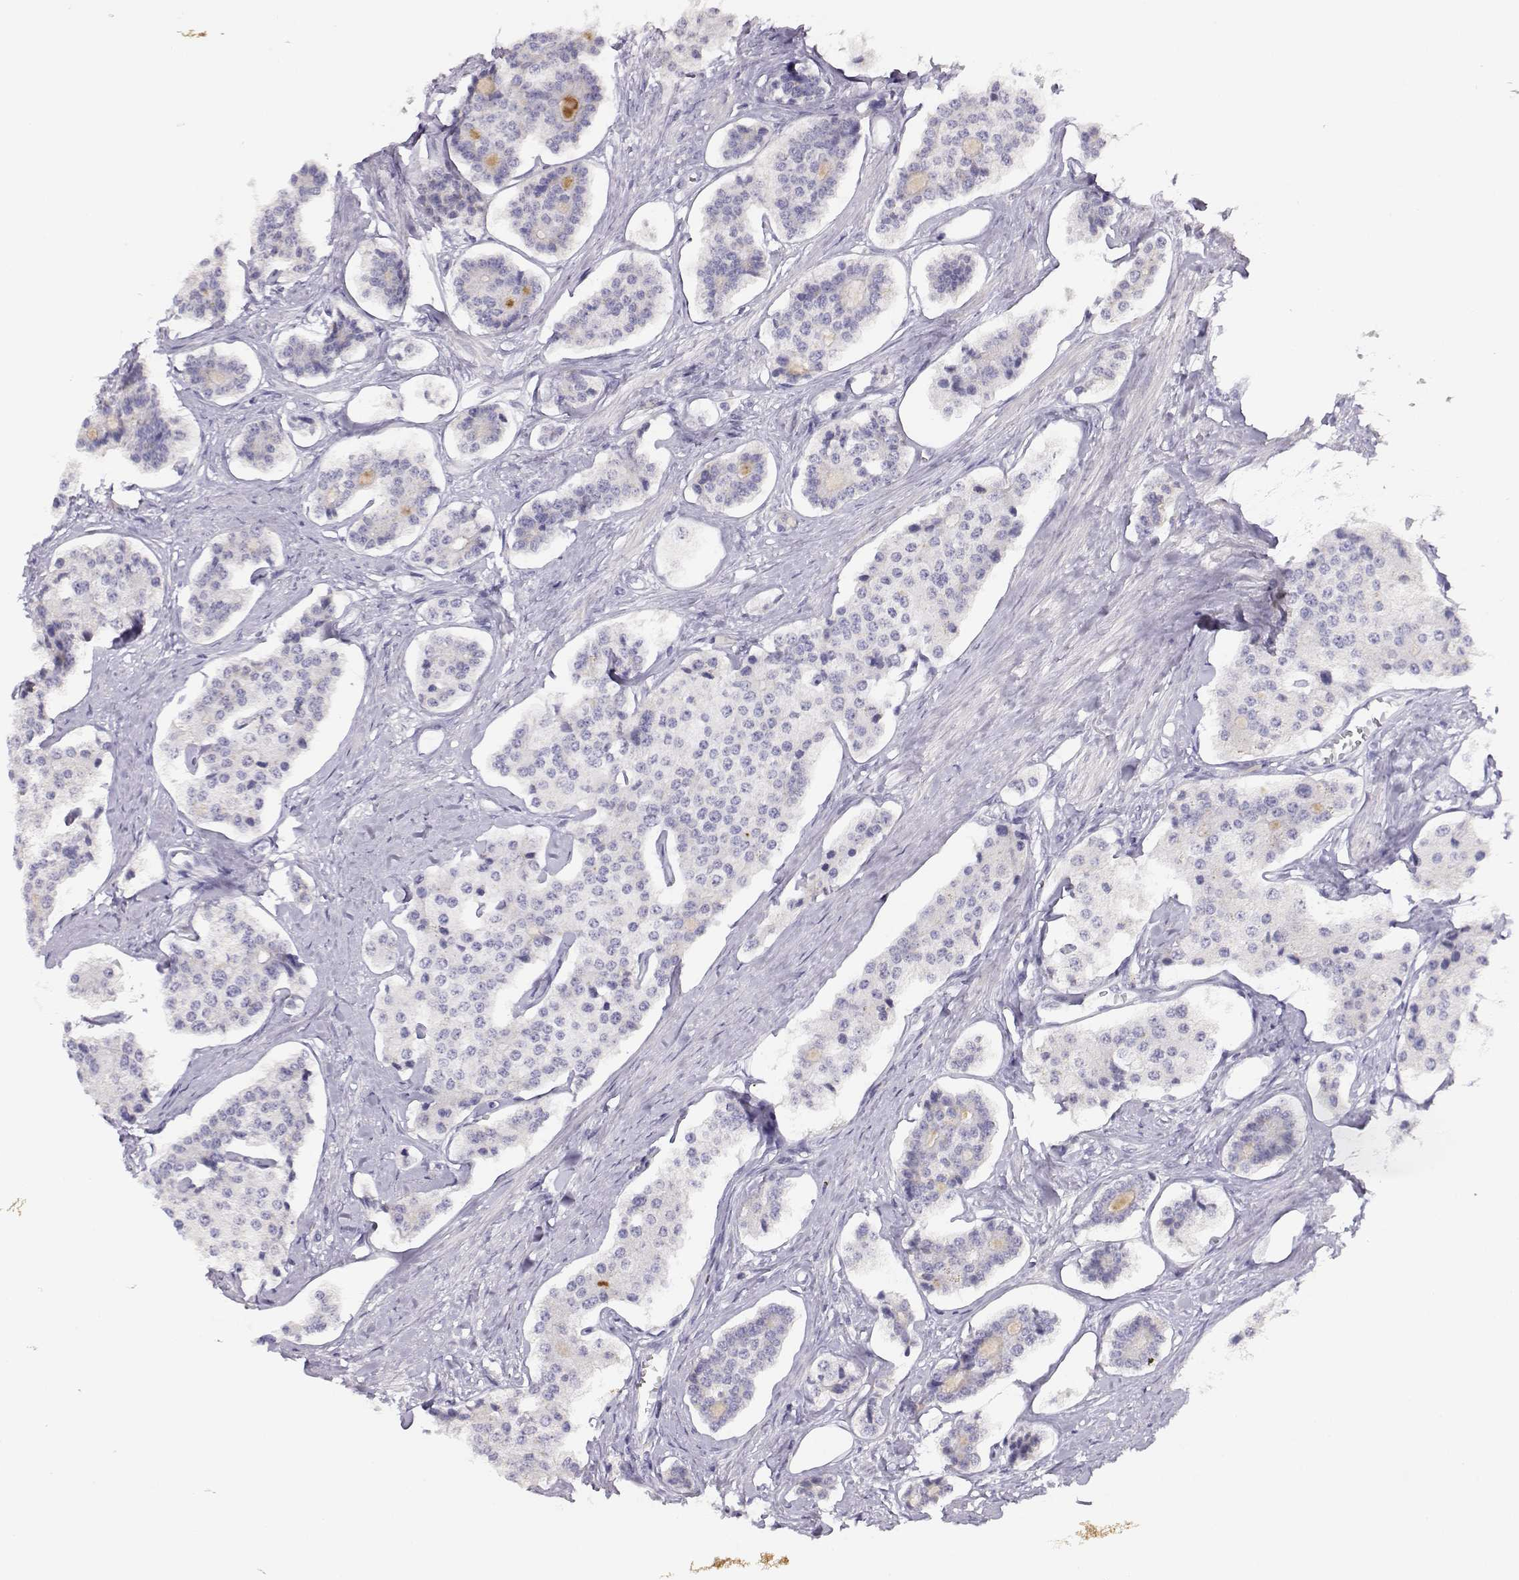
{"staining": {"intensity": "negative", "quantity": "none", "location": "none"}, "tissue": "carcinoid", "cell_type": "Tumor cells", "image_type": "cancer", "snomed": [{"axis": "morphology", "description": "Carcinoid, malignant, NOS"}, {"axis": "topography", "description": "Small intestine"}], "caption": "Malignant carcinoid stained for a protein using IHC demonstrates no expression tumor cells.", "gene": "CDHR1", "patient": {"sex": "female", "age": 65}}